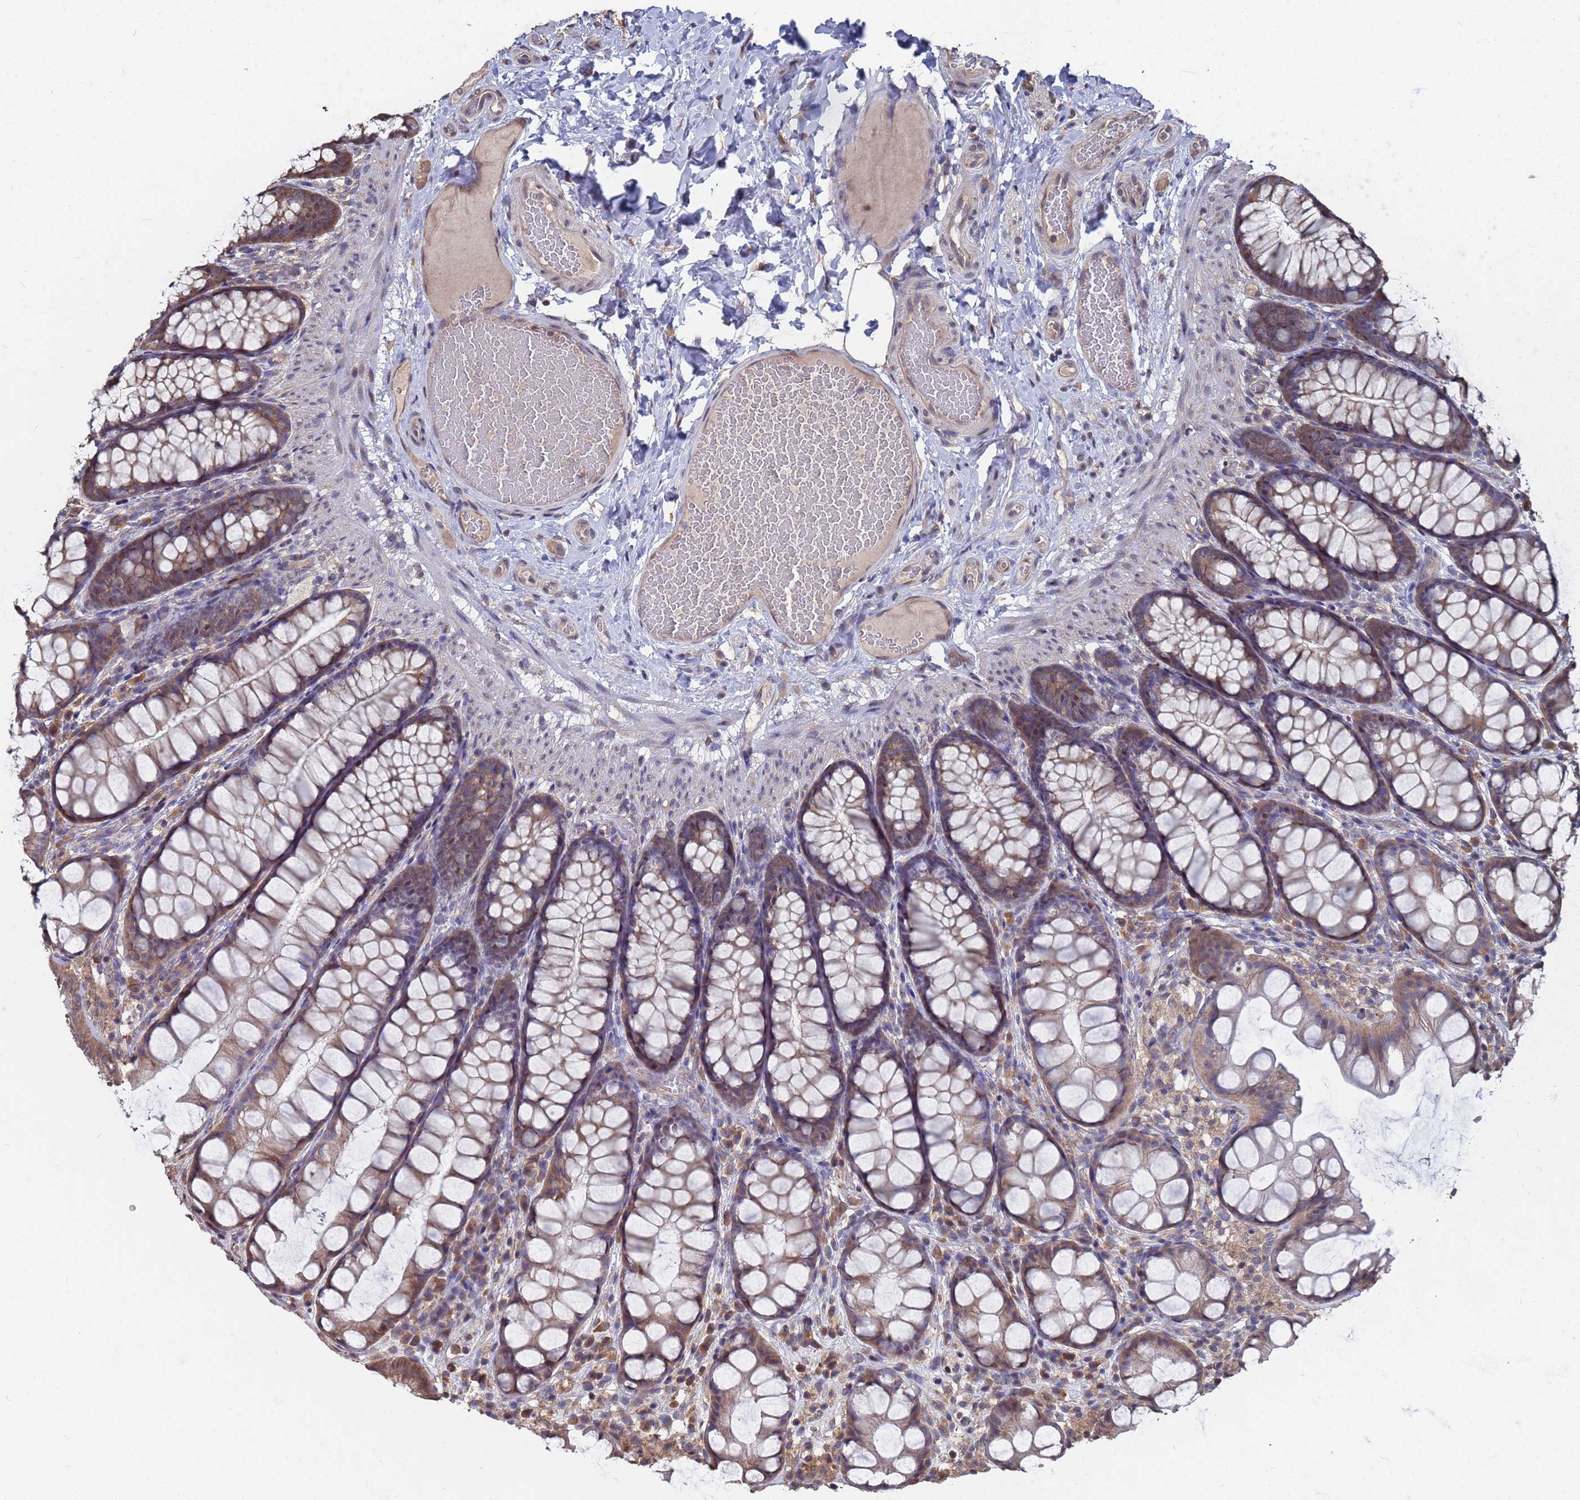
{"staining": {"intensity": "weak", "quantity": ">75%", "location": "cytoplasmic/membranous"}, "tissue": "colon", "cell_type": "Endothelial cells", "image_type": "normal", "snomed": [{"axis": "morphology", "description": "Normal tissue, NOS"}, {"axis": "topography", "description": "Colon"}], "caption": "Colon stained for a protein (brown) demonstrates weak cytoplasmic/membranous positive staining in about >75% of endothelial cells.", "gene": "CFAP119", "patient": {"sex": "male", "age": 47}}